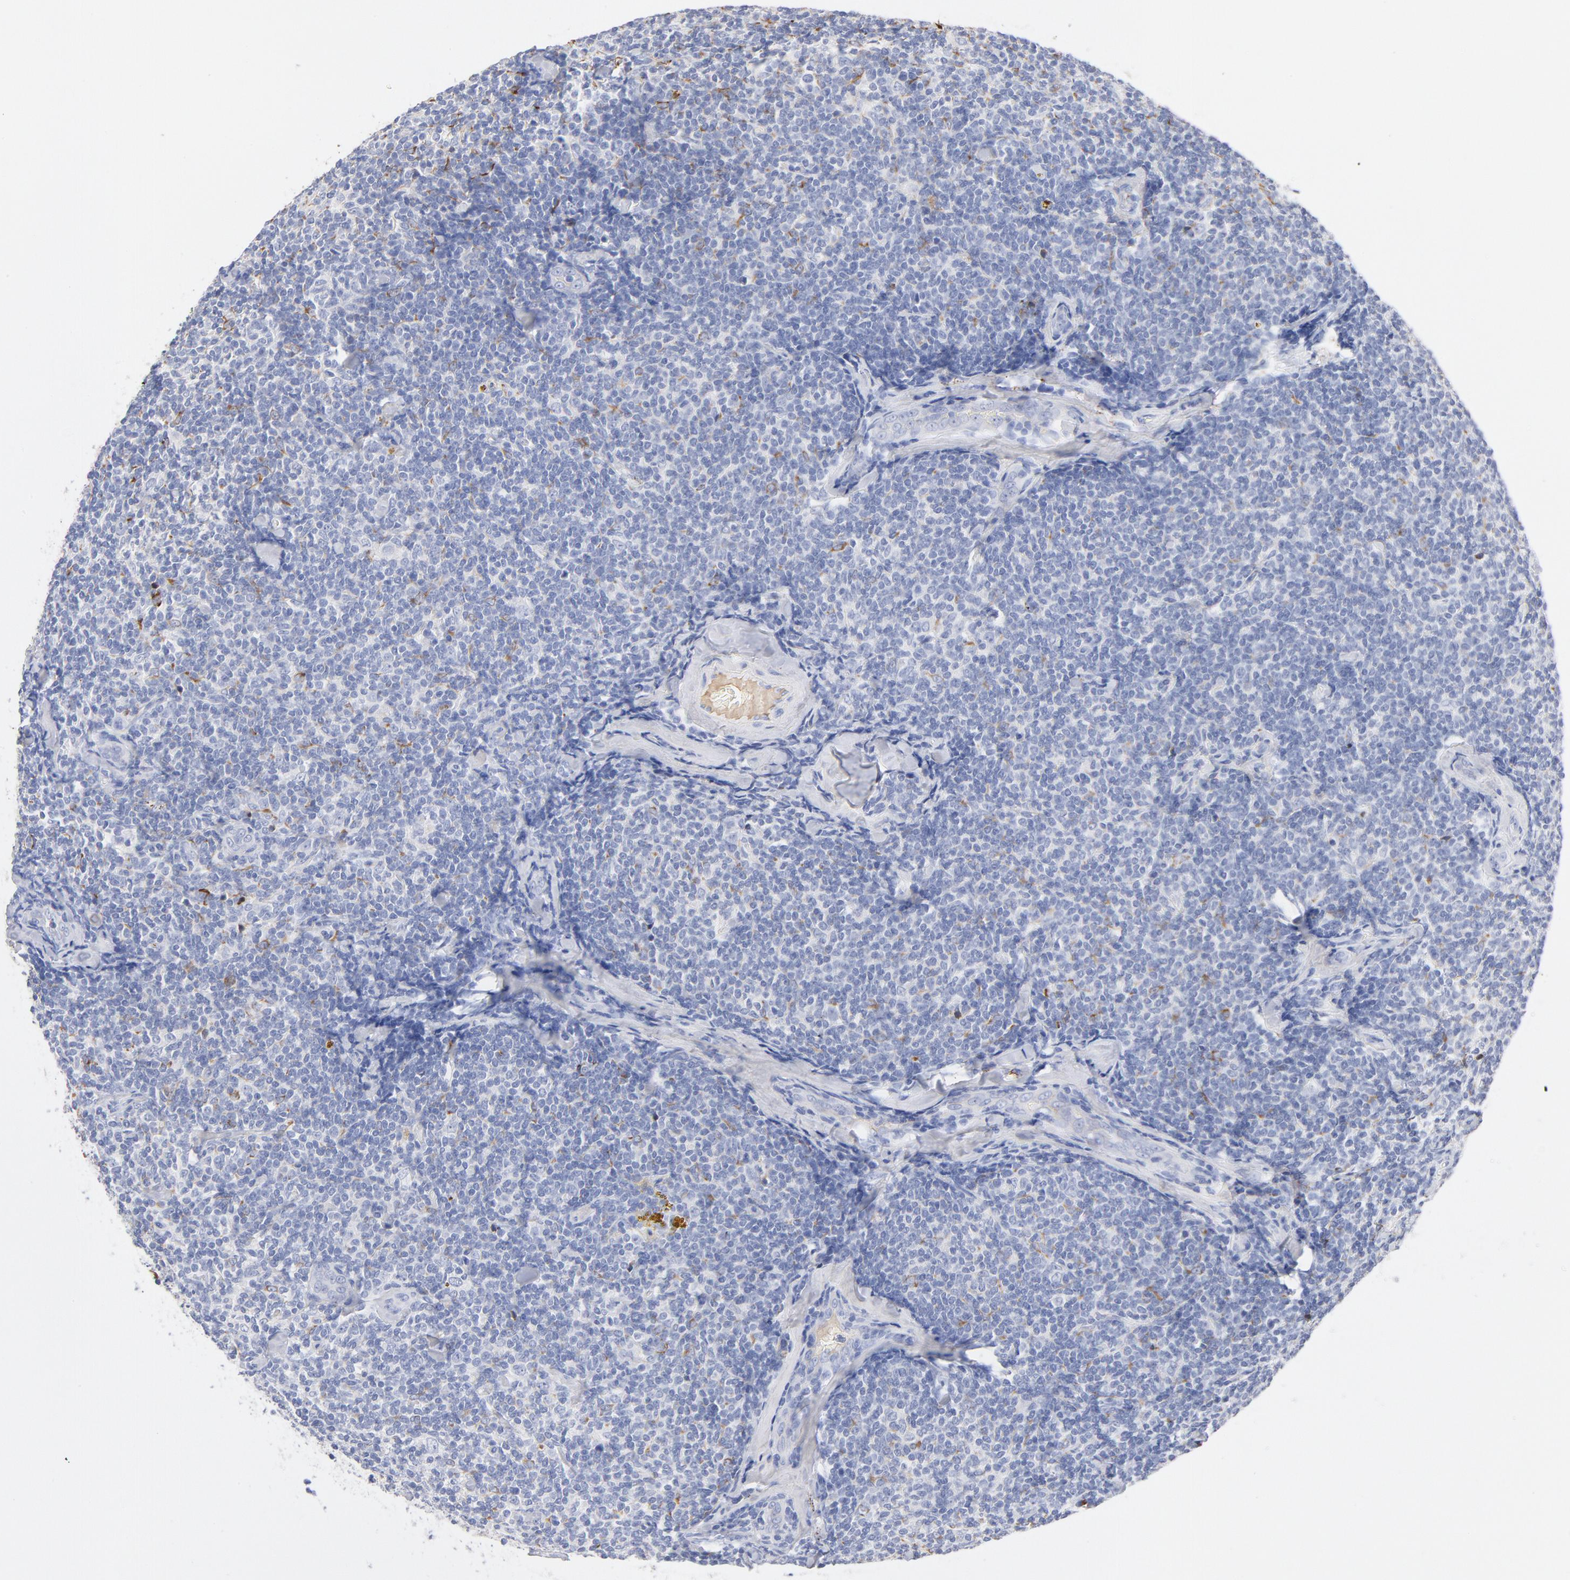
{"staining": {"intensity": "negative", "quantity": "none", "location": "none"}, "tissue": "lymphoma", "cell_type": "Tumor cells", "image_type": "cancer", "snomed": [{"axis": "morphology", "description": "Malignant lymphoma, non-Hodgkin's type, Low grade"}, {"axis": "topography", "description": "Lymph node"}], "caption": "Tumor cells show no significant protein expression in low-grade malignant lymphoma, non-Hodgkin's type.", "gene": "C3", "patient": {"sex": "female", "age": 56}}